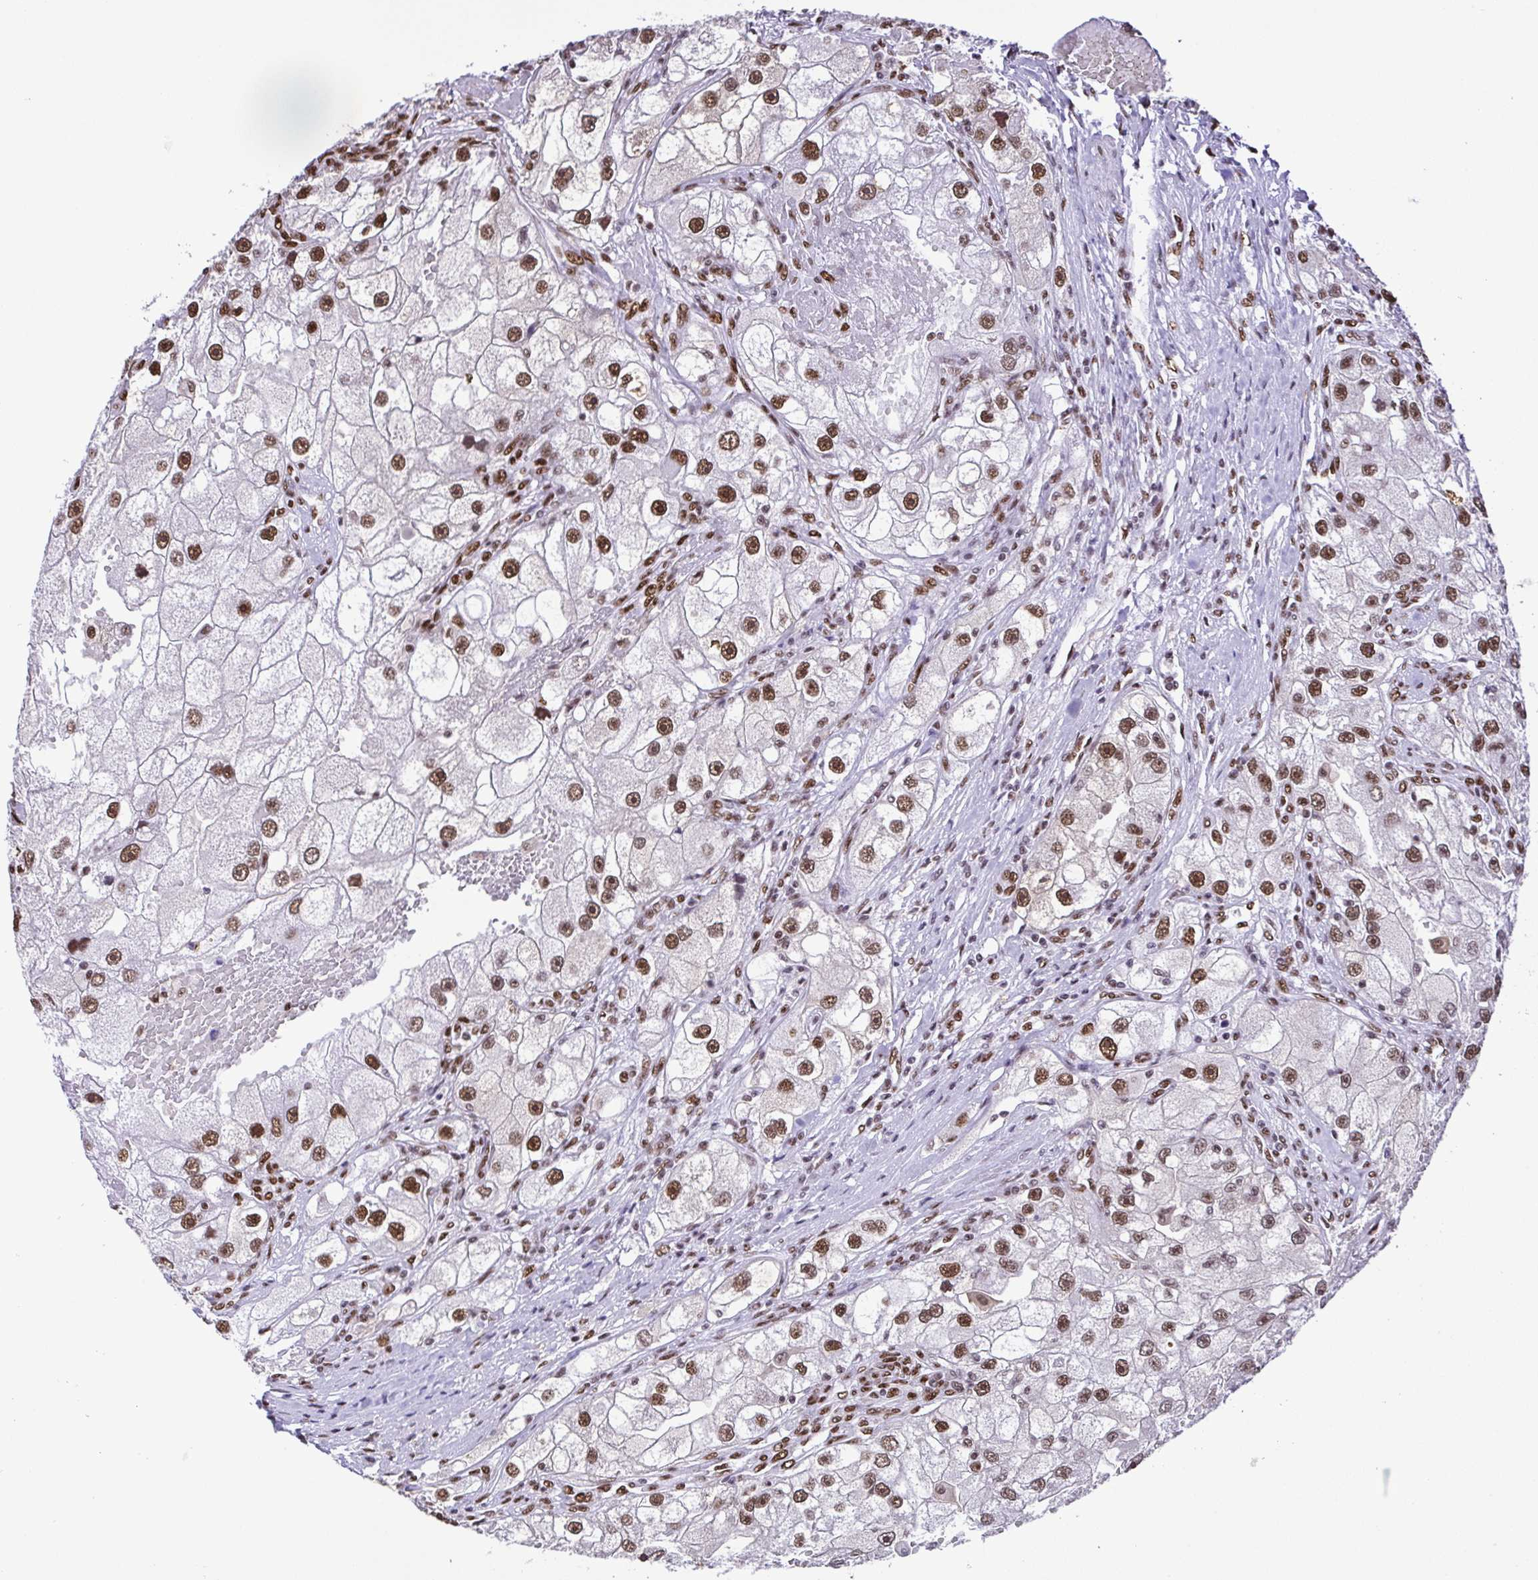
{"staining": {"intensity": "moderate", "quantity": ">75%", "location": "nuclear"}, "tissue": "renal cancer", "cell_type": "Tumor cells", "image_type": "cancer", "snomed": [{"axis": "morphology", "description": "Adenocarcinoma, NOS"}, {"axis": "topography", "description": "Kidney"}], "caption": "The image shows staining of adenocarcinoma (renal), revealing moderate nuclear protein staining (brown color) within tumor cells.", "gene": "TRIM28", "patient": {"sex": "male", "age": 63}}